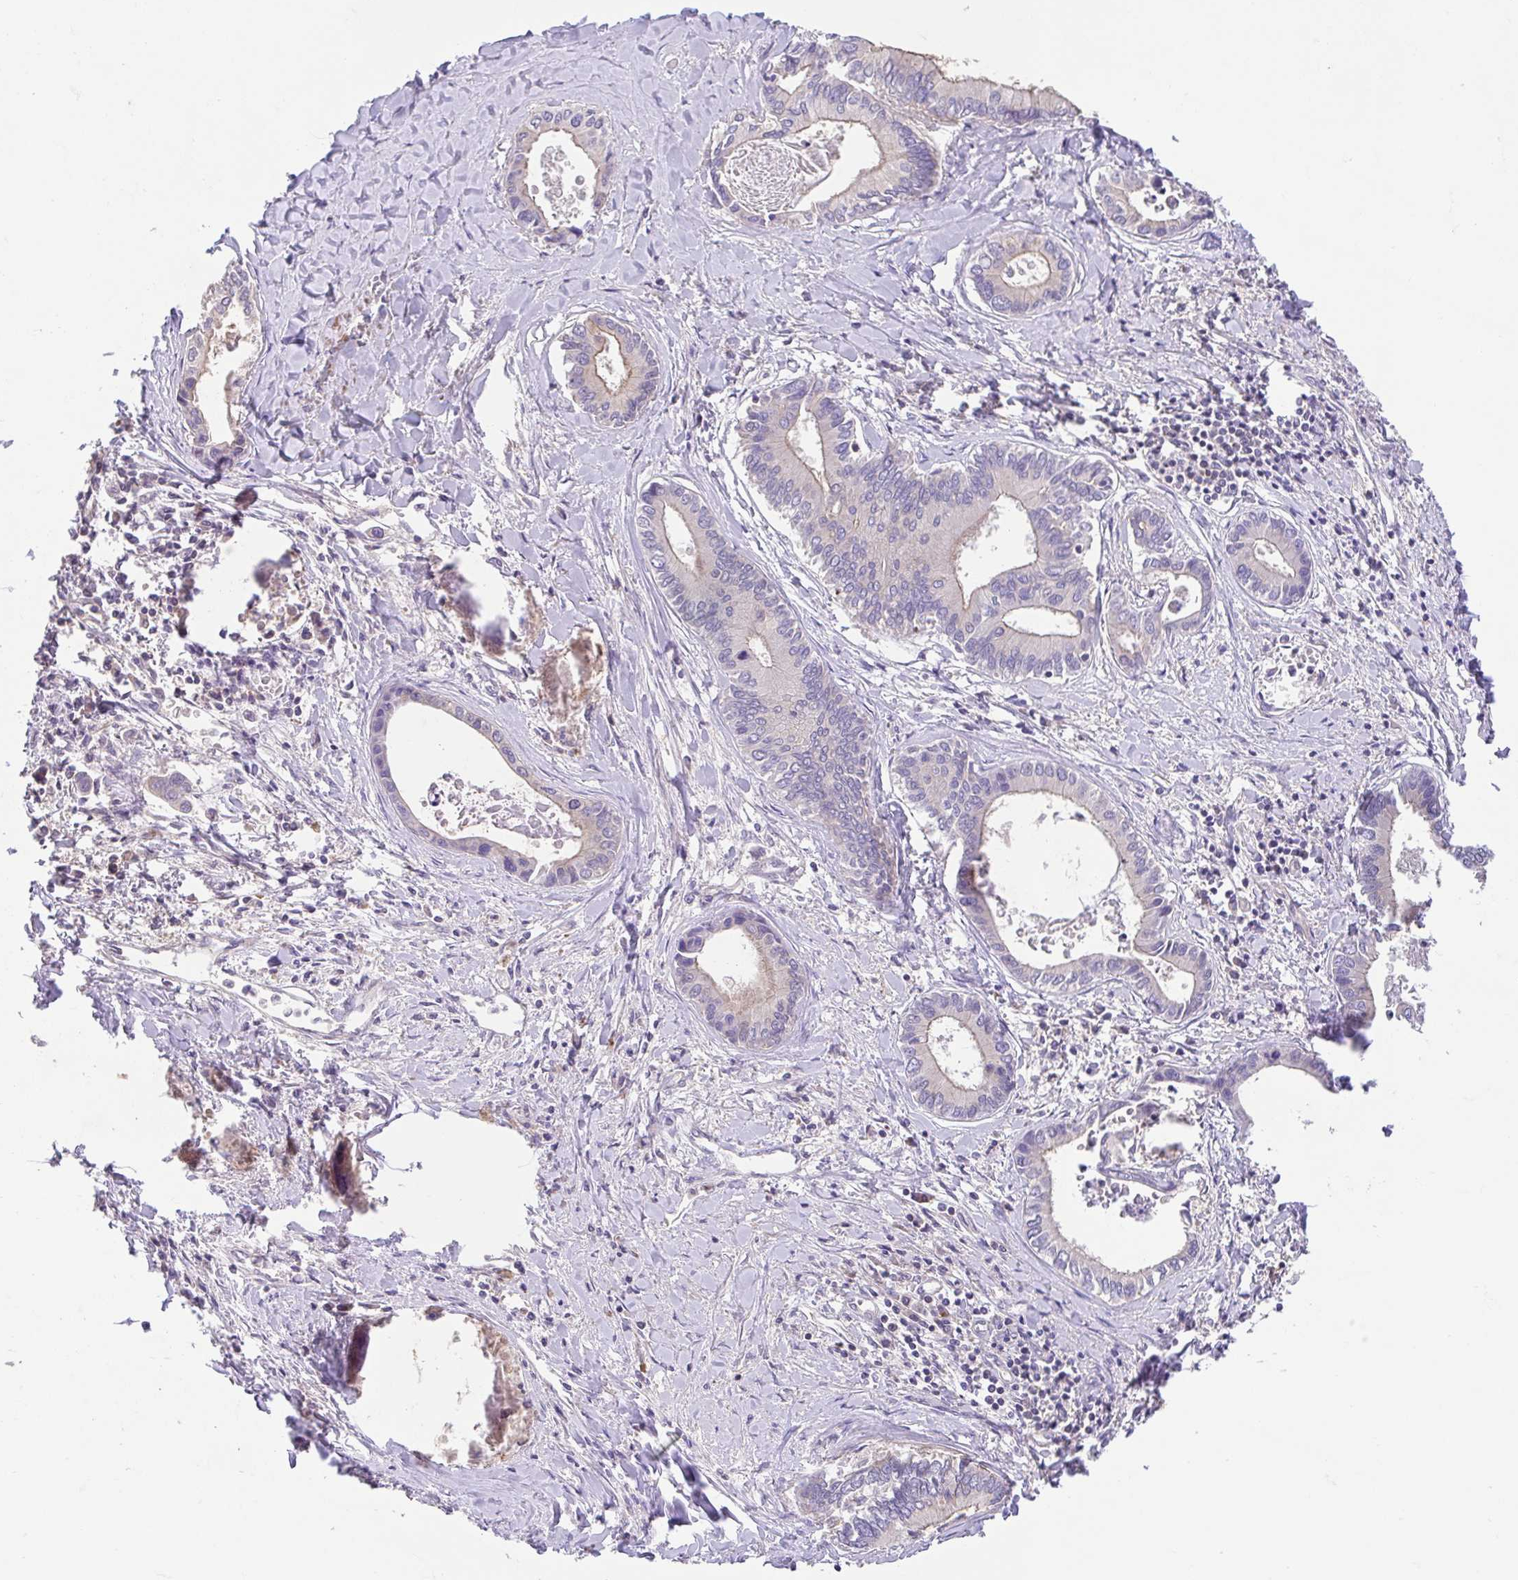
{"staining": {"intensity": "weak", "quantity": "<25%", "location": "cytoplasmic/membranous"}, "tissue": "liver cancer", "cell_type": "Tumor cells", "image_type": "cancer", "snomed": [{"axis": "morphology", "description": "Cholangiocarcinoma"}, {"axis": "topography", "description": "Liver"}], "caption": "The IHC photomicrograph has no significant expression in tumor cells of liver cancer (cholangiocarcinoma) tissue.", "gene": "IDE", "patient": {"sex": "male", "age": 66}}